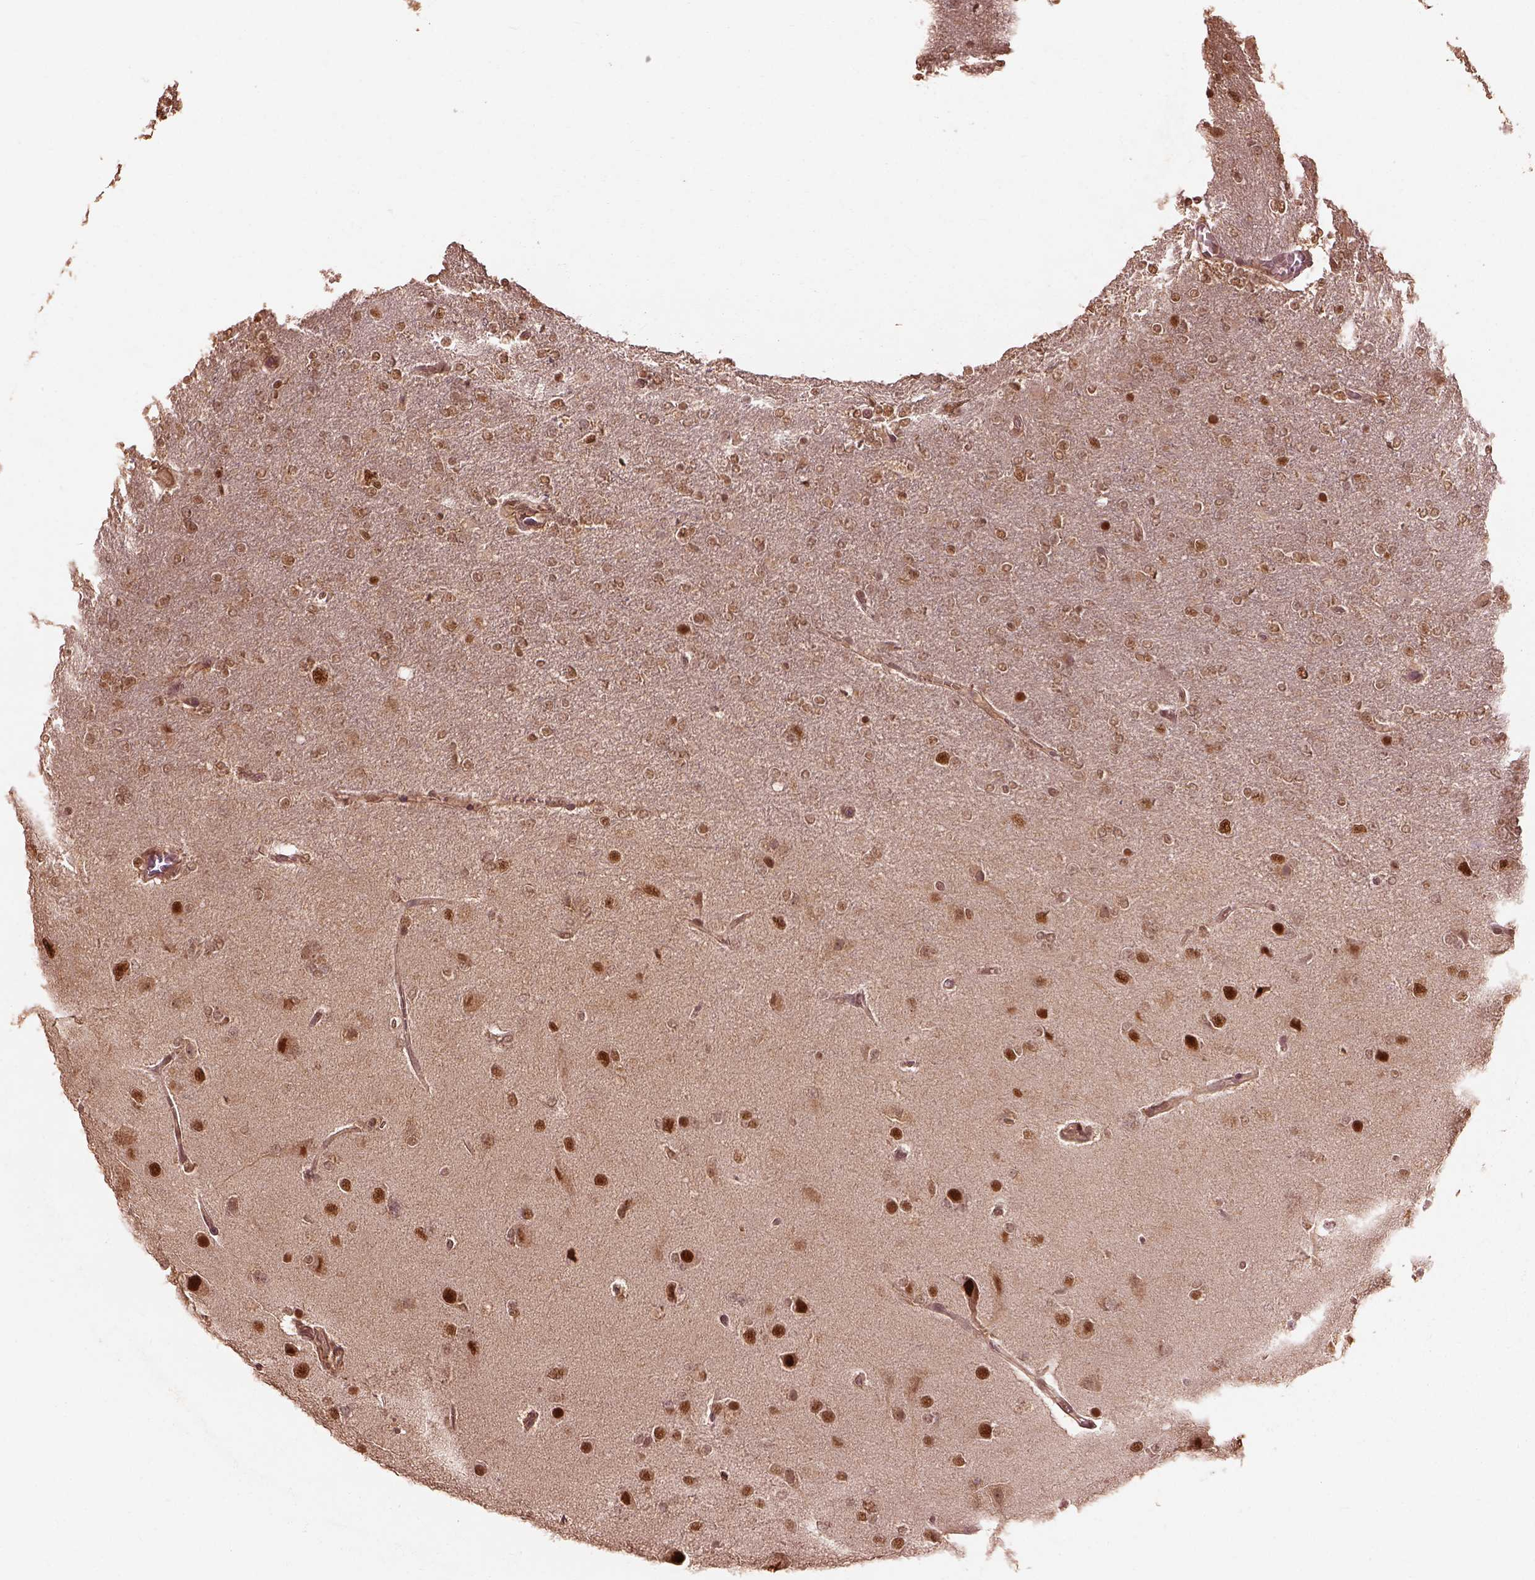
{"staining": {"intensity": "moderate", "quantity": ">75%", "location": "nuclear"}, "tissue": "glioma", "cell_type": "Tumor cells", "image_type": "cancer", "snomed": [{"axis": "morphology", "description": "Glioma, malignant, High grade"}, {"axis": "topography", "description": "Cerebral cortex"}], "caption": "High-power microscopy captured an immunohistochemistry micrograph of glioma, revealing moderate nuclear positivity in about >75% of tumor cells.", "gene": "PSMC5", "patient": {"sex": "male", "age": 70}}